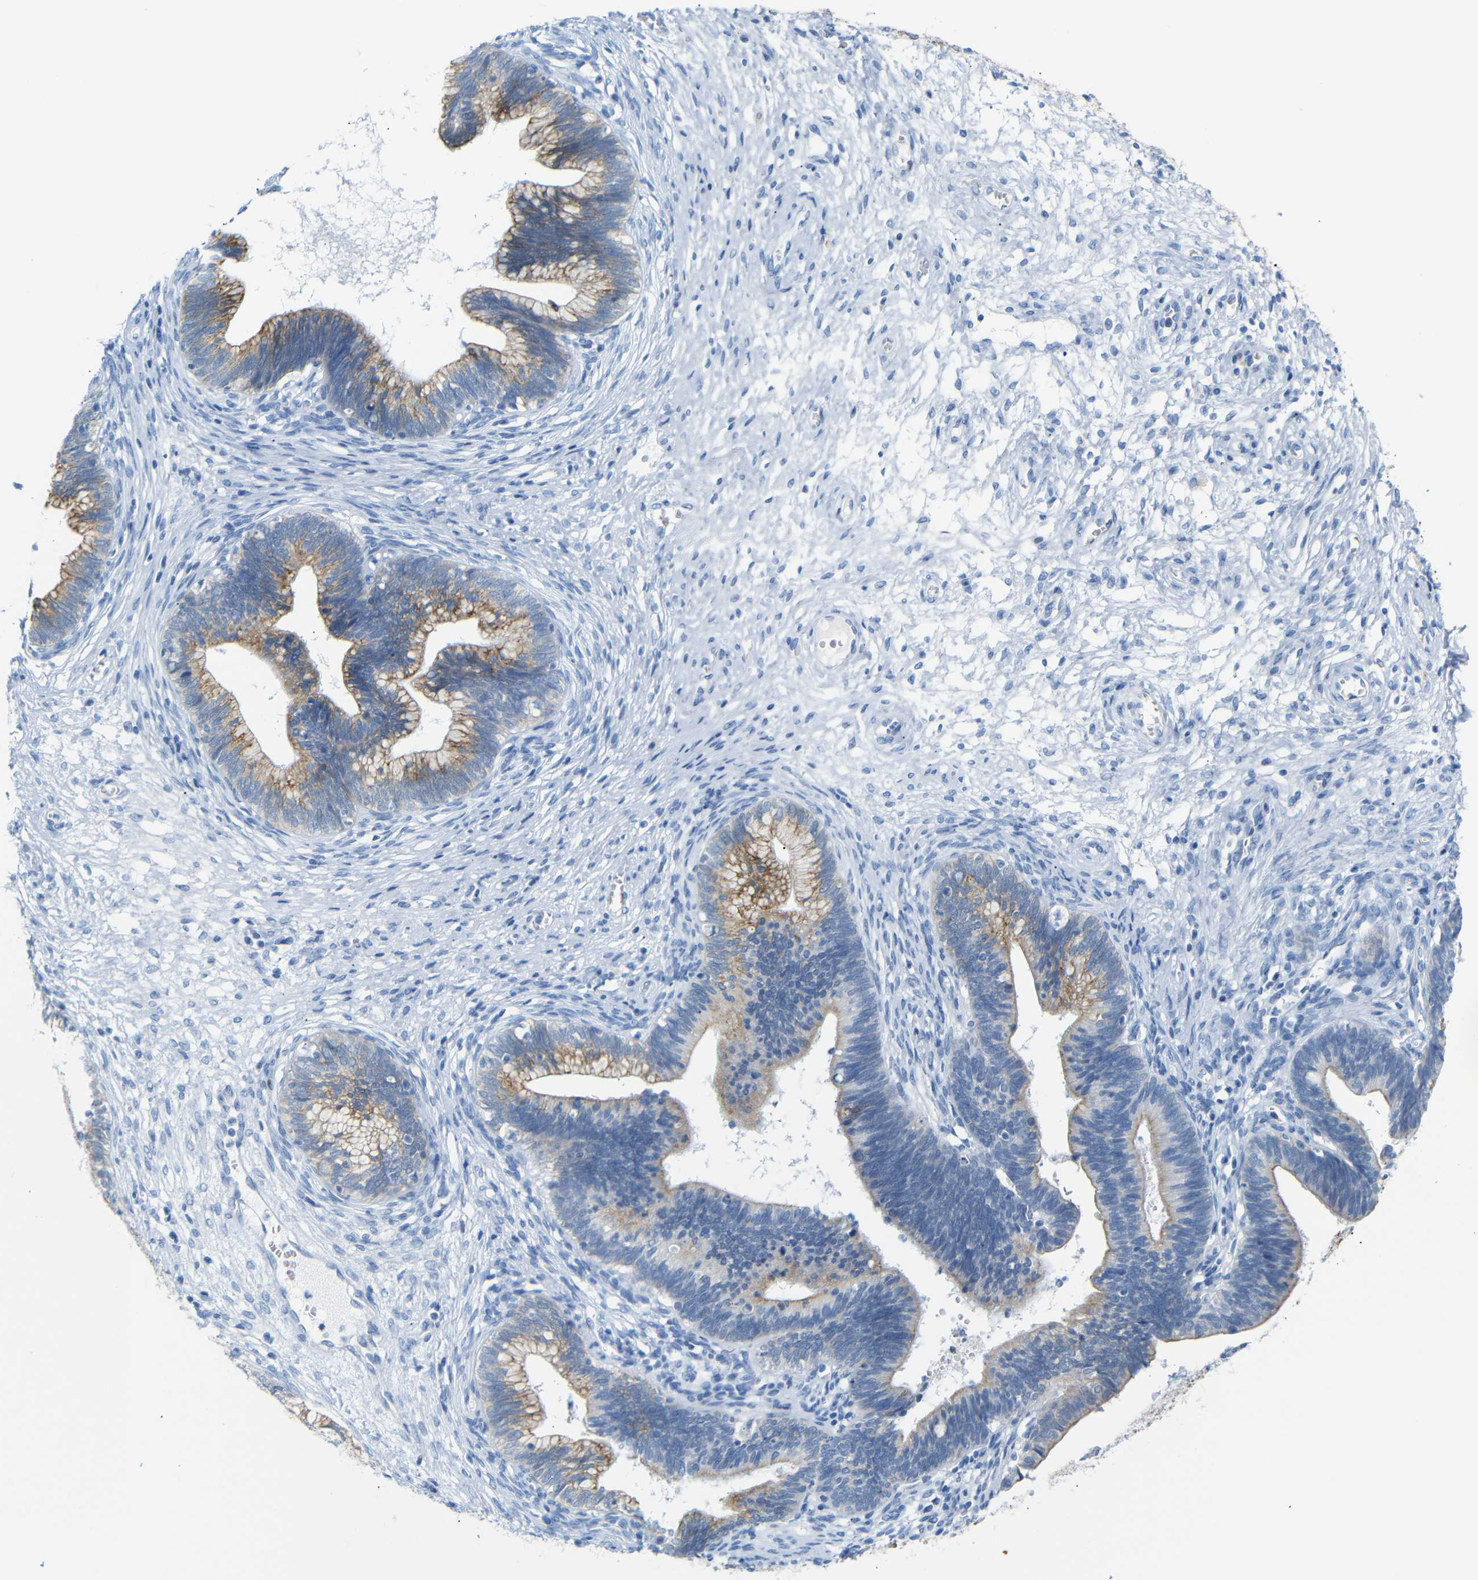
{"staining": {"intensity": "moderate", "quantity": "25%-75%", "location": "cytoplasmic/membranous"}, "tissue": "cervical cancer", "cell_type": "Tumor cells", "image_type": "cancer", "snomed": [{"axis": "morphology", "description": "Adenocarcinoma, NOS"}, {"axis": "topography", "description": "Cervix"}], "caption": "Tumor cells display medium levels of moderate cytoplasmic/membranous staining in about 25%-75% of cells in human cervical cancer (adenocarcinoma). (brown staining indicates protein expression, while blue staining denotes nuclei).", "gene": "DYNAP", "patient": {"sex": "female", "age": 44}}